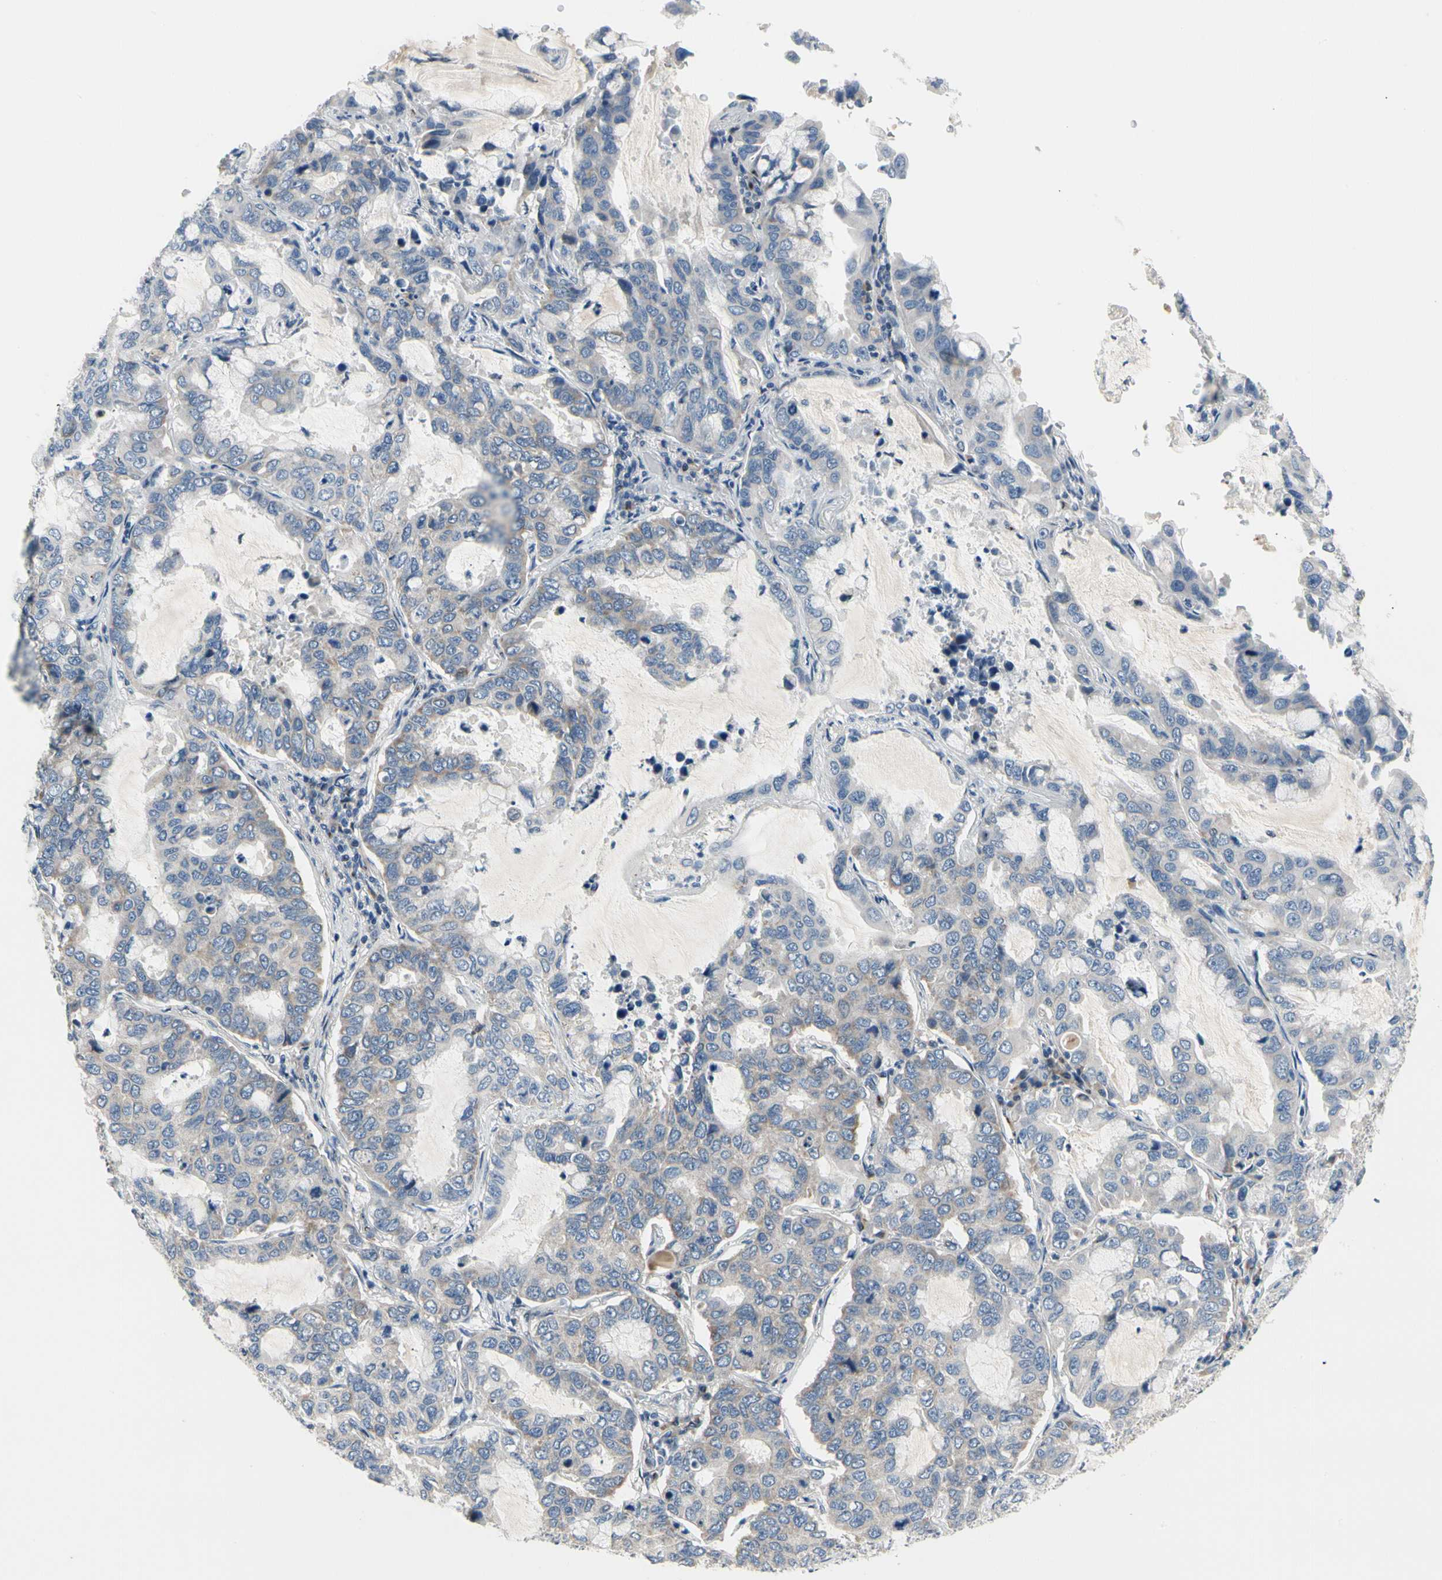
{"staining": {"intensity": "negative", "quantity": "none", "location": "none"}, "tissue": "lung cancer", "cell_type": "Tumor cells", "image_type": "cancer", "snomed": [{"axis": "morphology", "description": "Adenocarcinoma, NOS"}, {"axis": "topography", "description": "Lung"}], "caption": "Tumor cells show no significant staining in adenocarcinoma (lung).", "gene": "NFASC", "patient": {"sex": "male", "age": 64}}